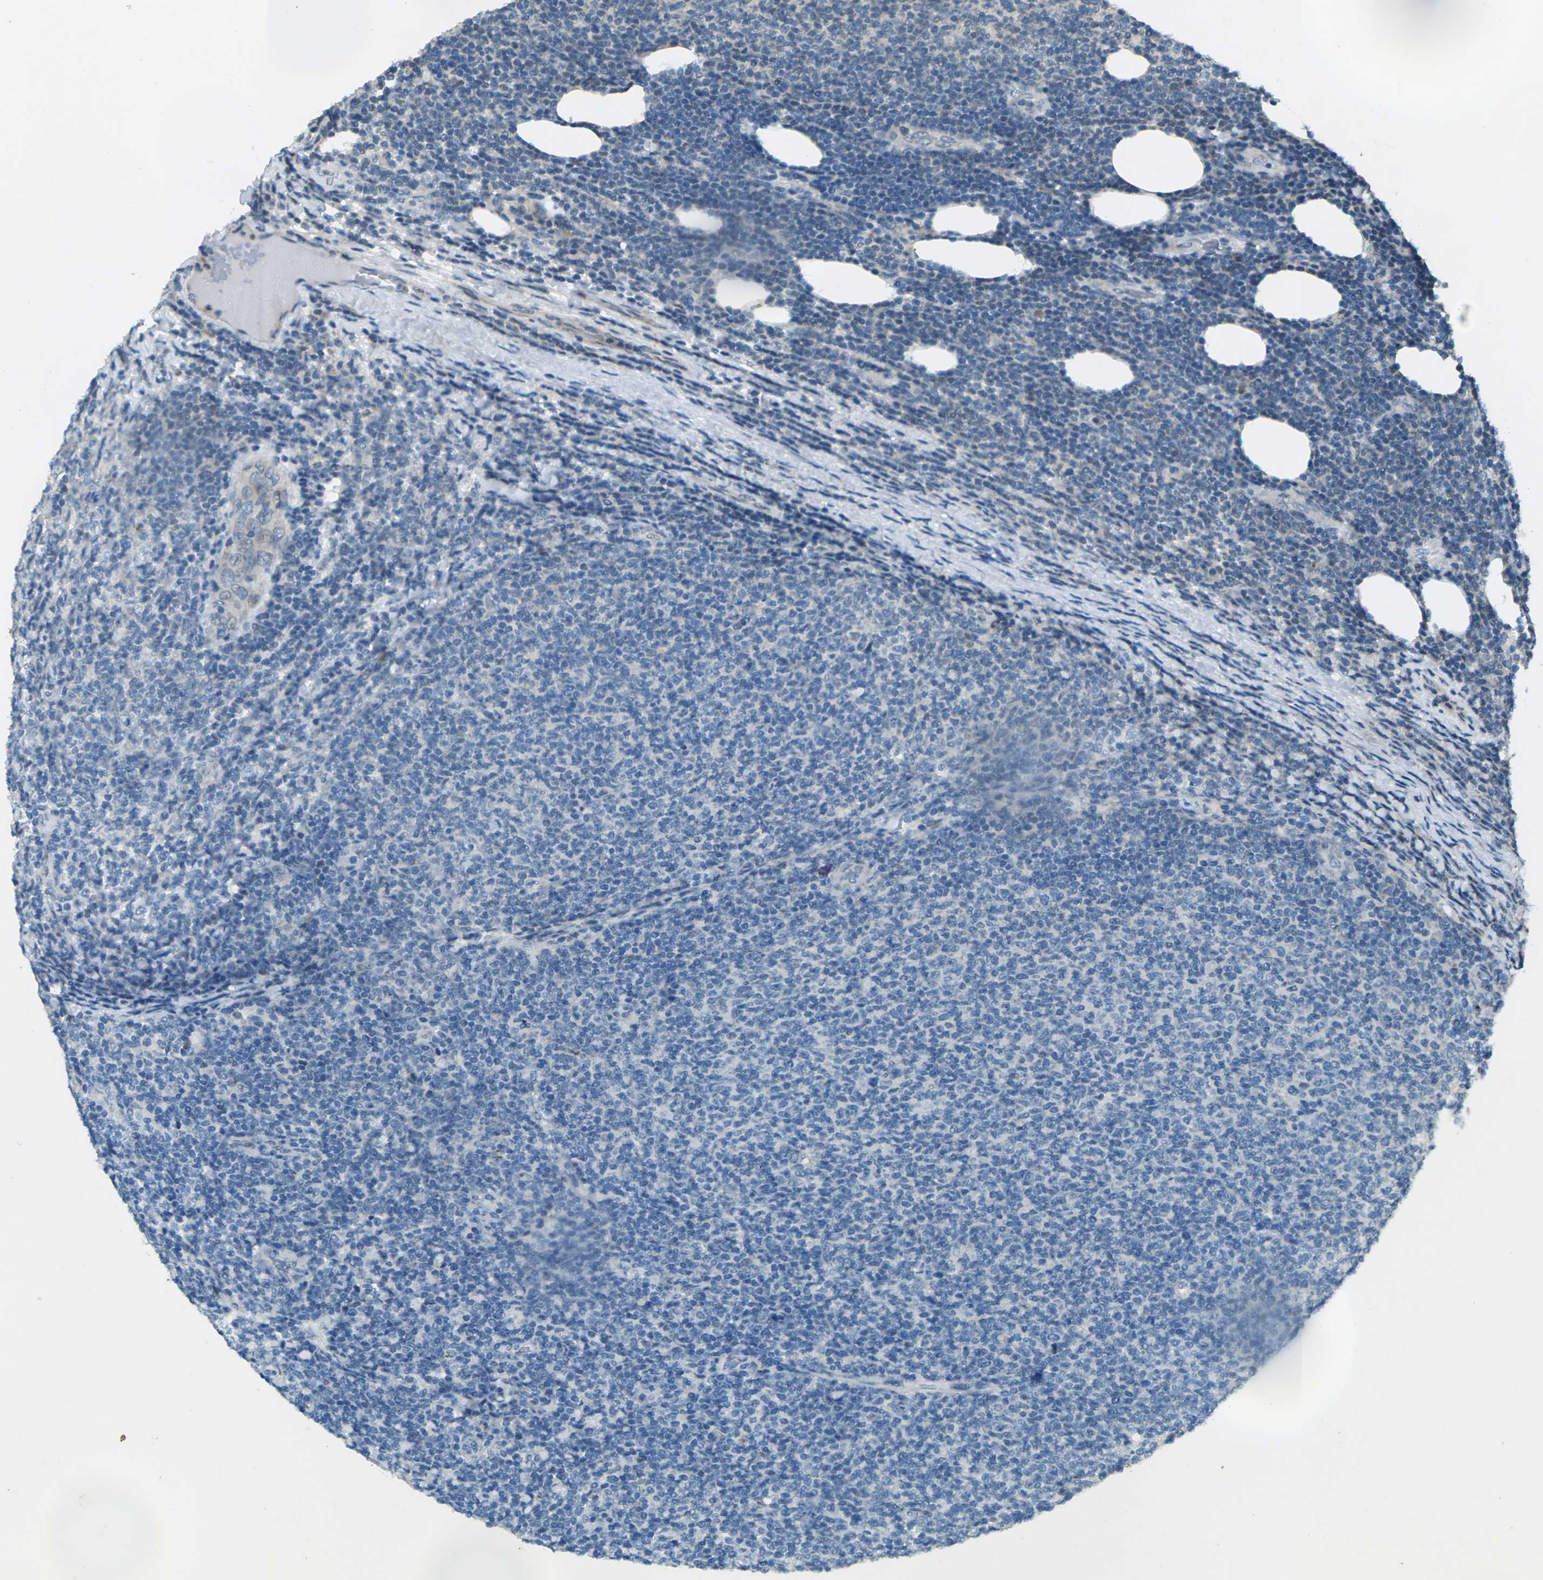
{"staining": {"intensity": "negative", "quantity": "none", "location": "none"}, "tissue": "lymphoma", "cell_type": "Tumor cells", "image_type": "cancer", "snomed": [{"axis": "morphology", "description": "Malignant lymphoma, non-Hodgkin's type, Low grade"}, {"axis": "topography", "description": "Lymph node"}], "caption": "Immunohistochemical staining of lymphoma reveals no significant positivity in tumor cells.", "gene": "SIGLEC14", "patient": {"sex": "male", "age": 66}}